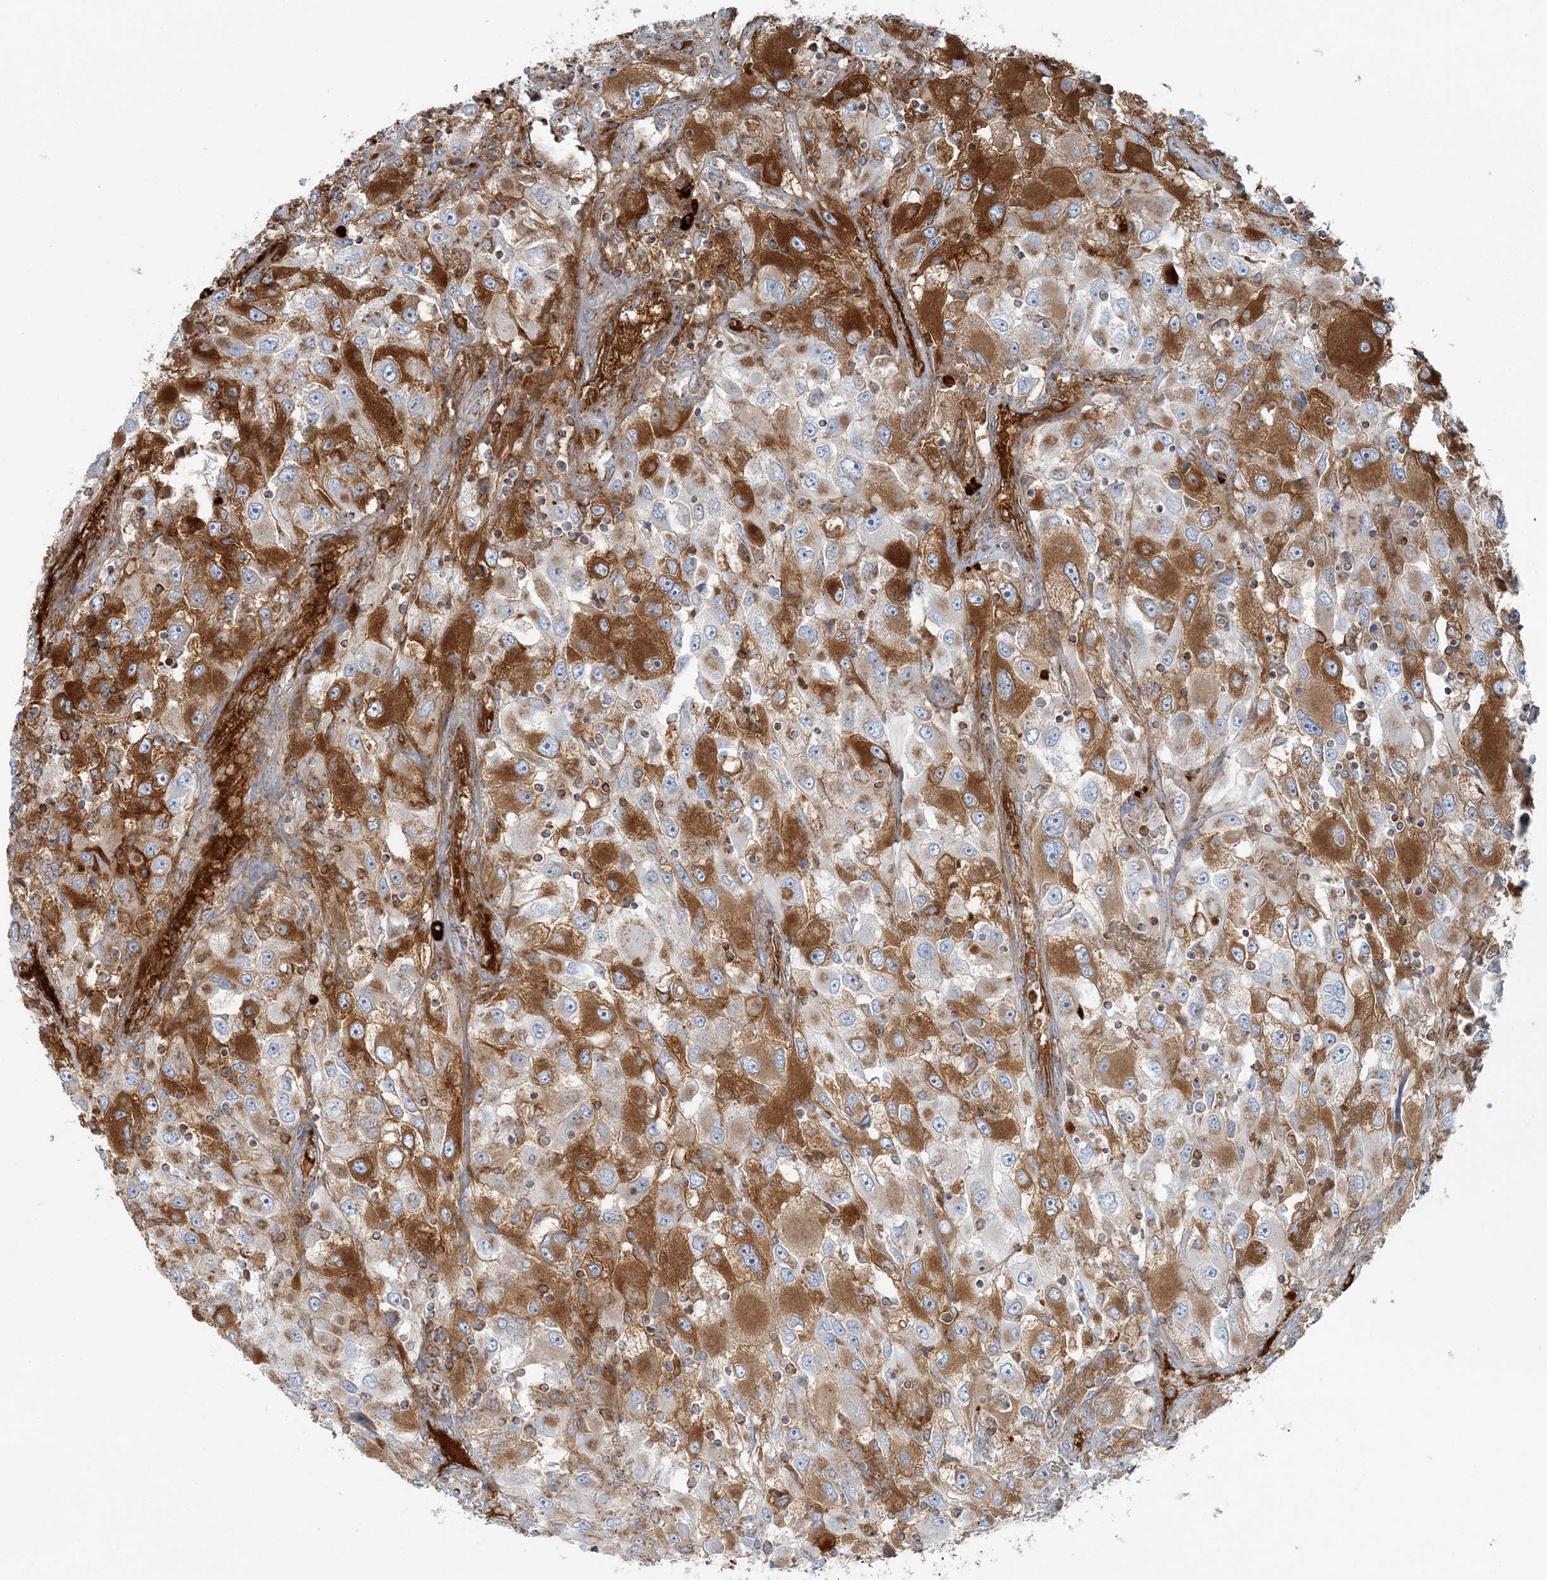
{"staining": {"intensity": "strong", "quantity": "25%-75%", "location": "cytoplasmic/membranous"}, "tissue": "renal cancer", "cell_type": "Tumor cells", "image_type": "cancer", "snomed": [{"axis": "morphology", "description": "Adenocarcinoma, NOS"}, {"axis": "topography", "description": "Kidney"}], "caption": "Strong cytoplasmic/membranous protein staining is appreciated in about 25%-75% of tumor cells in adenocarcinoma (renal).", "gene": "SLC22A16", "patient": {"sex": "female", "age": 52}}